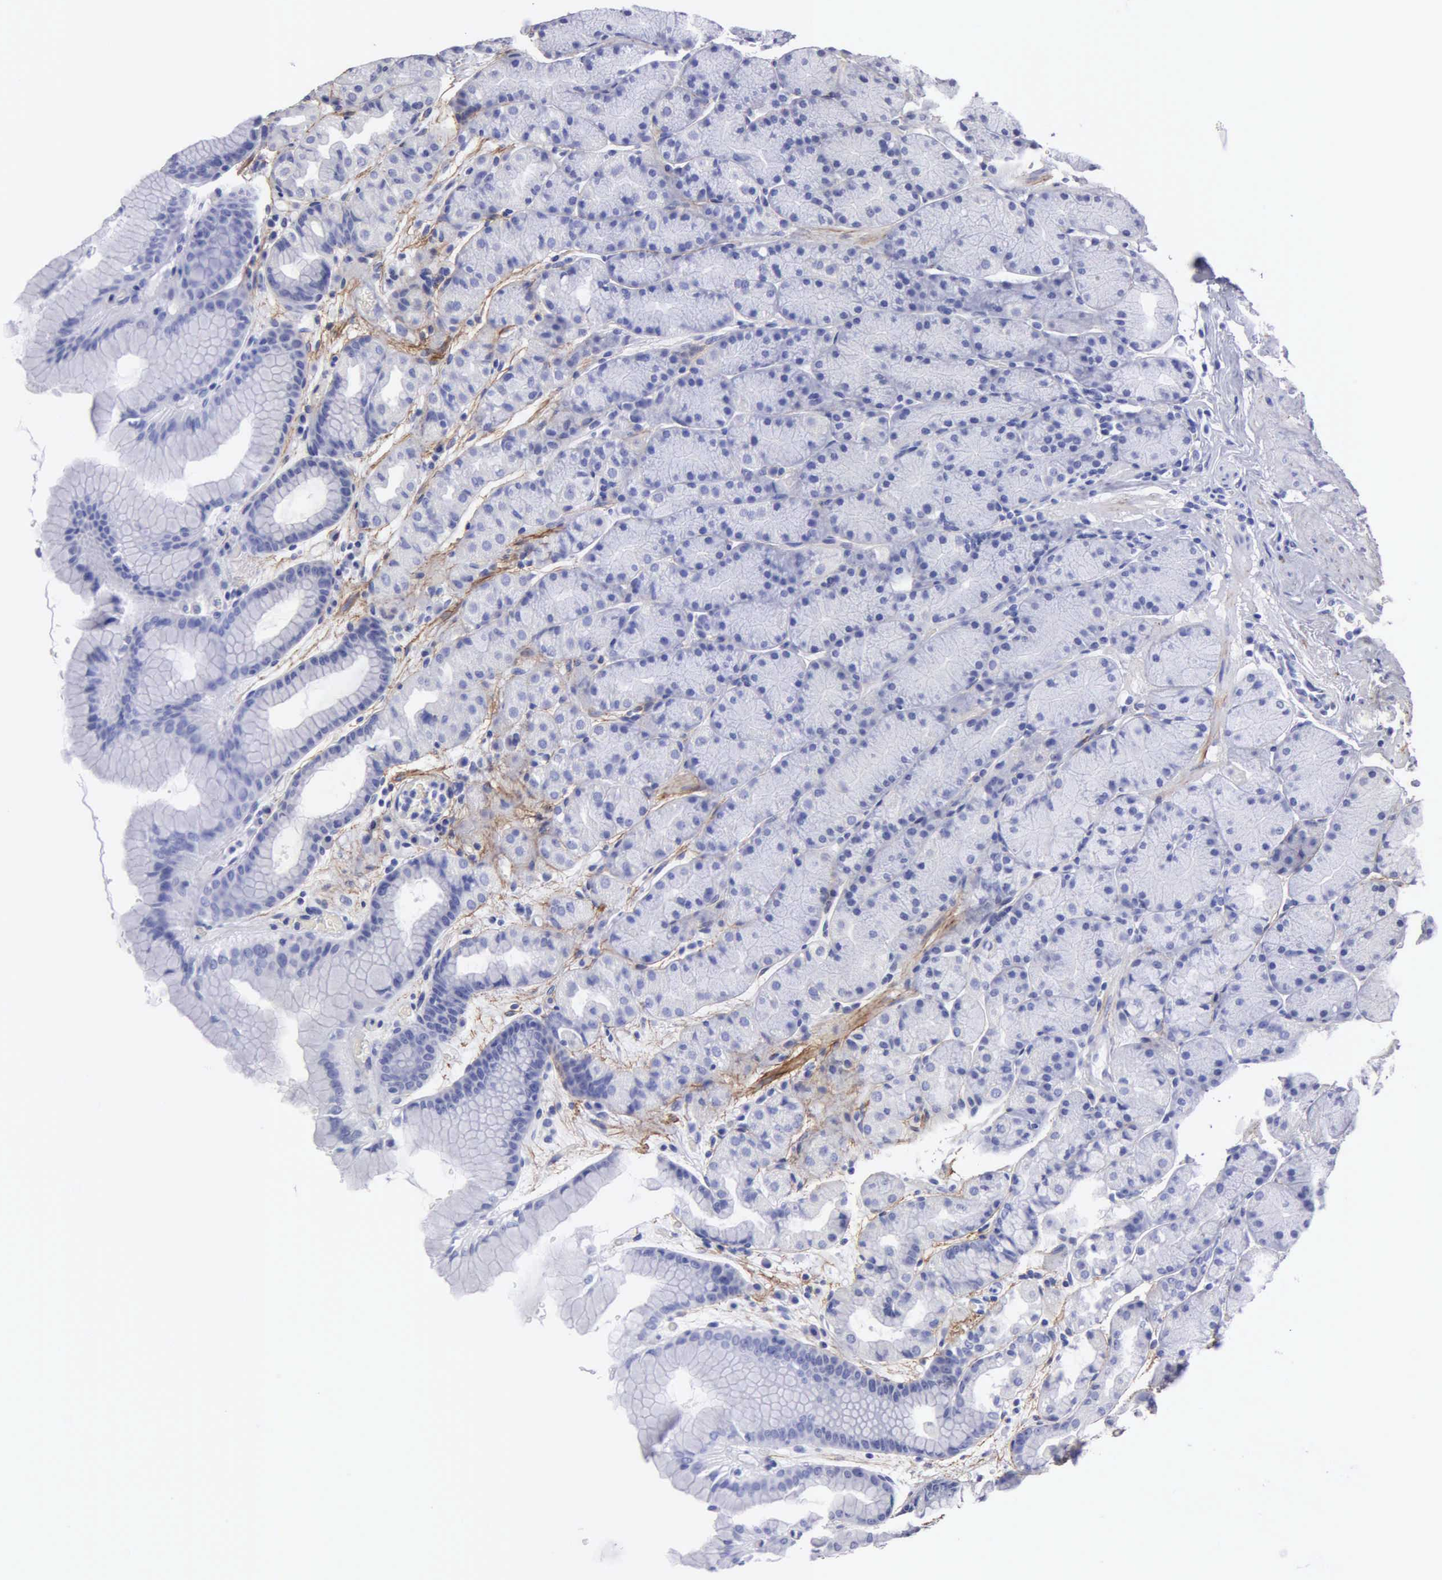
{"staining": {"intensity": "negative", "quantity": "none", "location": "none"}, "tissue": "stomach", "cell_type": "Glandular cells", "image_type": "normal", "snomed": [{"axis": "morphology", "description": "Normal tissue, NOS"}, {"axis": "topography", "description": "Stomach, upper"}], "caption": "Immunohistochemical staining of normal stomach demonstrates no significant staining in glandular cells.", "gene": "FBLN5", "patient": {"sex": "male", "age": 72}}